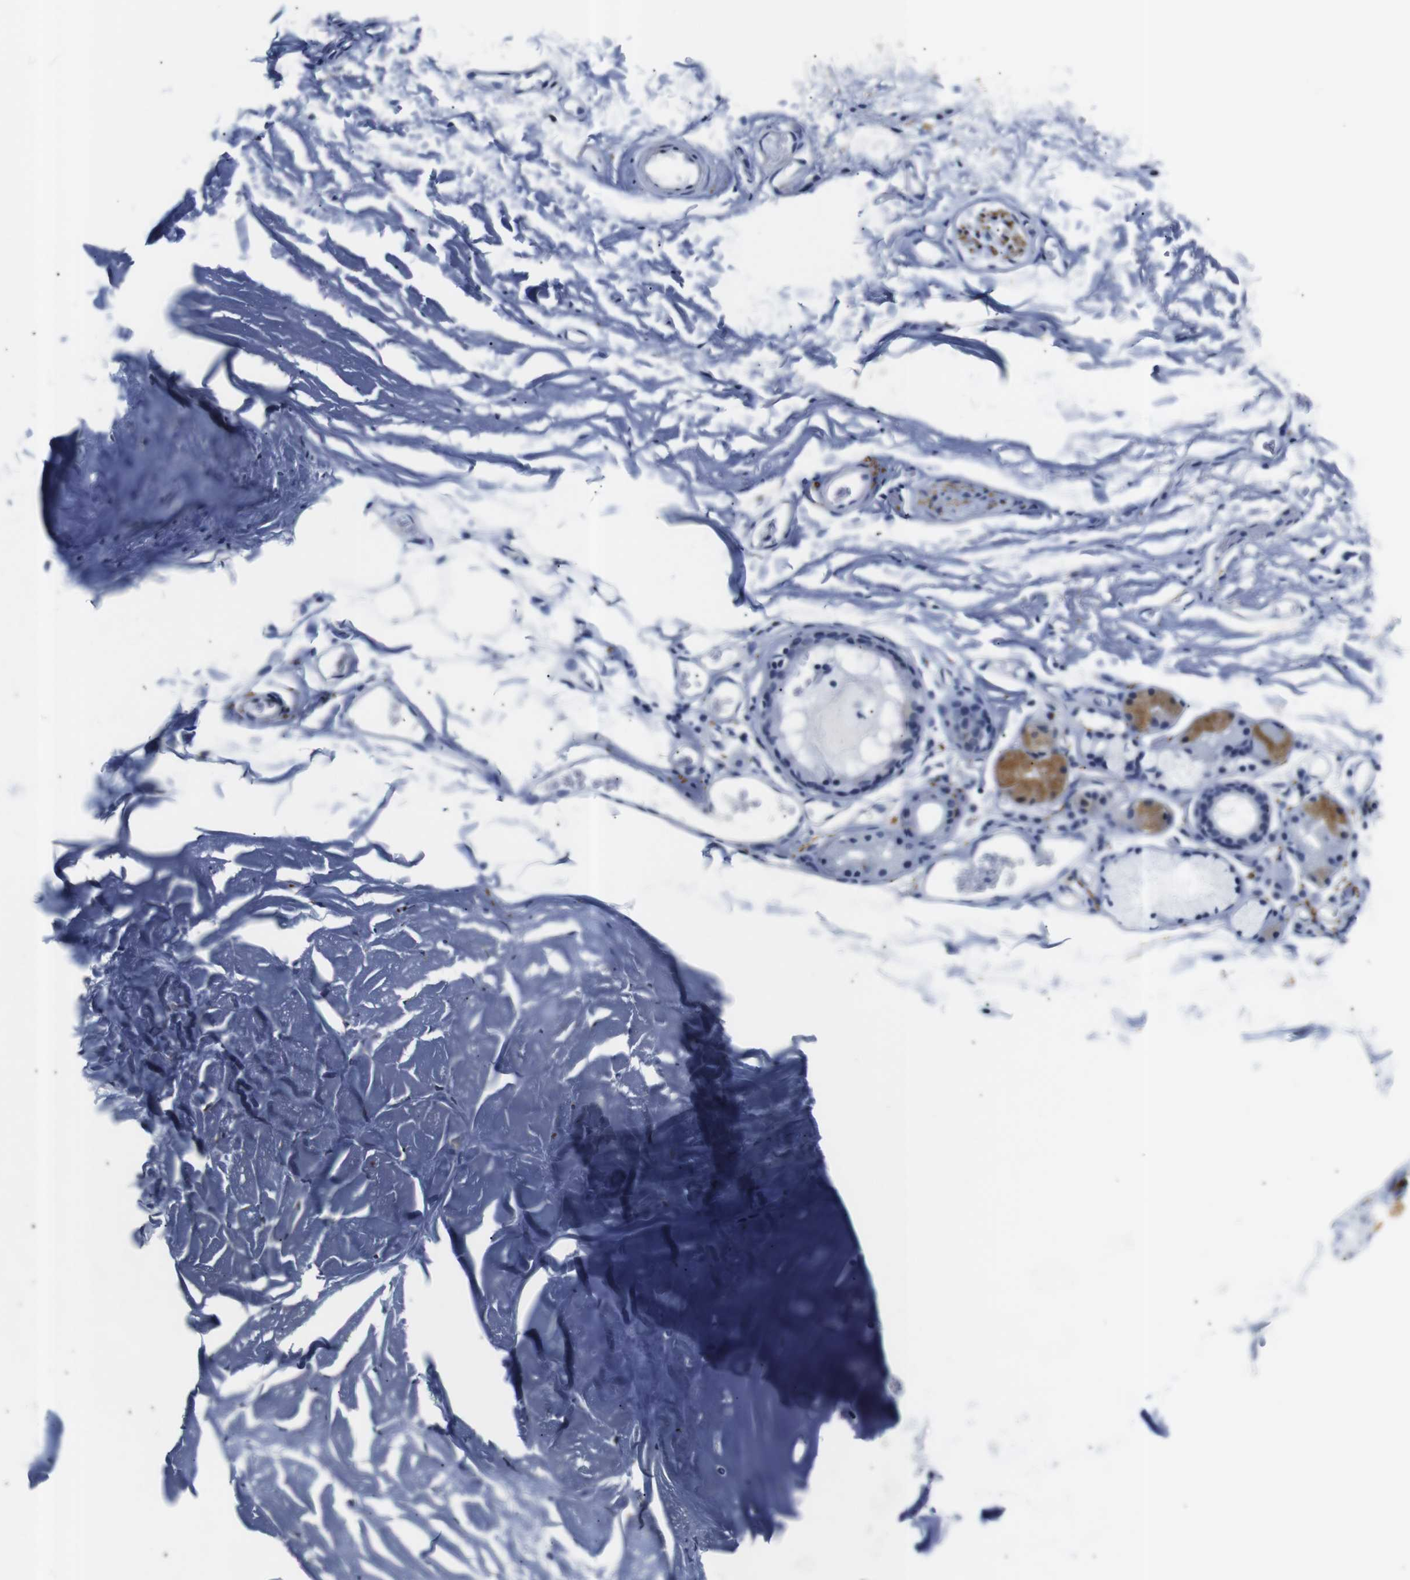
{"staining": {"intensity": "negative", "quantity": "none", "location": "none"}, "tissue": "adipose tissue", "cell_type": "Adipocytes", "image_type": "normal", "snomed": [{"axis": "morphology", "description": "Normal tissue, NOS"}, {"axis": "topography", "description": "Bronchus"}], "caption": "This is an immunohistochemistry image of unremarkable human adipose tissue. There is no positivity in adipocytes.", "gene": "GAP43", "patient": {"sex": "female", "age": 73}}